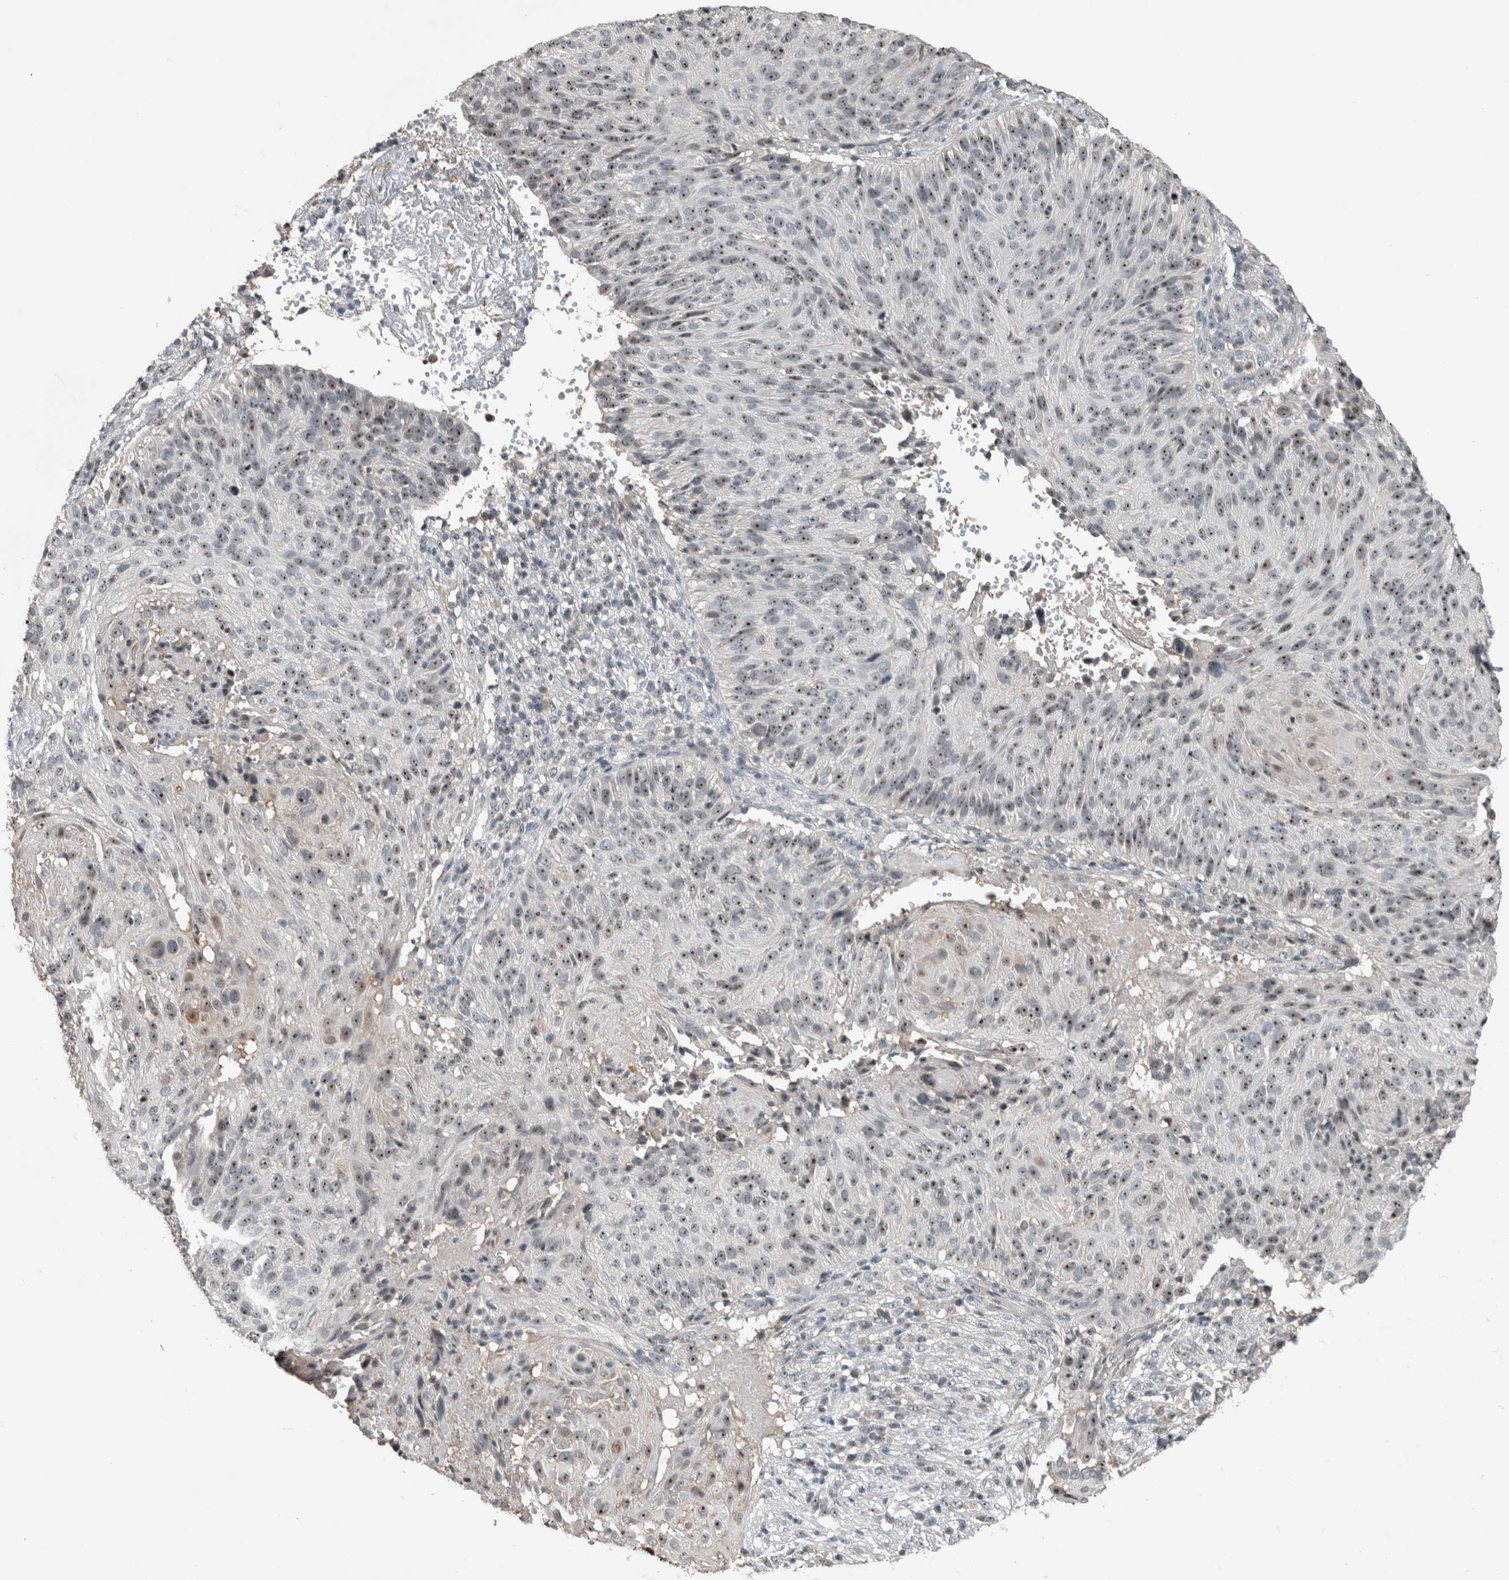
{"staining": {"intensity": "moderate", "quantity": ">75%", "location": "nuclear"}, "tissue": "cervical cancer", "cell_type": "Tumor cells", "image_type": "cancer", "snomed": [{"axis": "morphology", "description": "Squamous cell carcinoma, NOS"}, {"axis": "topography", "description": "Cervix"}], "caption": "This histopathology image demonstrates cervical squamous cell carcinoma stained with immunohistochemistry (IHC) to label a protein in brown. The nuclear of tumor cells show moderate positivity for the protein. Nuclei are counter-stained blue.", "gene": "RPF1", "patient": {"sex": "female", "age": 74}}